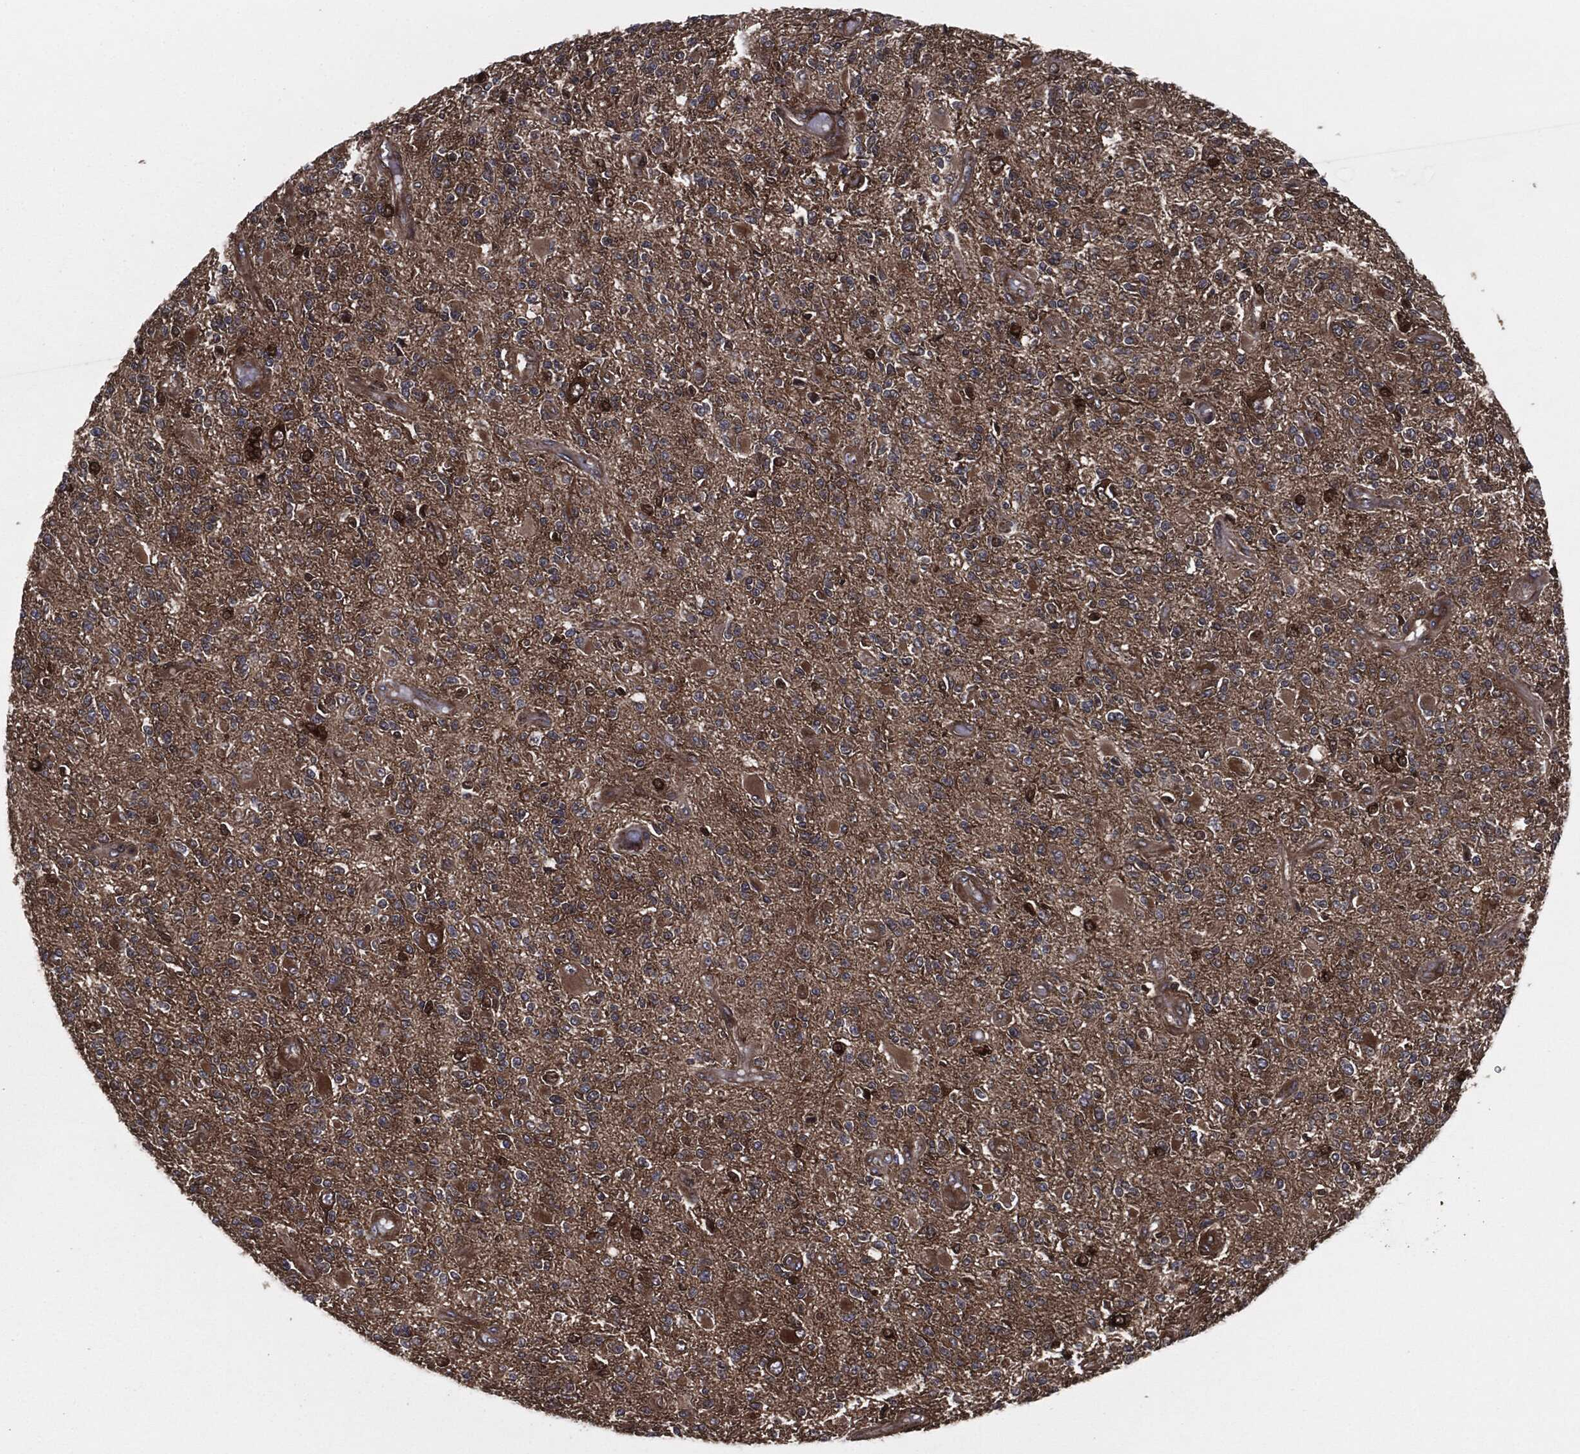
{"staining": {"intensity": "moderate", "quantity": ">75%", "location": "cytoplasmic/membranous"}, "tissue": "glioma", "cell_type": "Tumor cells", "image_type": "cancer", "snomed": [{"axis": "morphology", "description": "Glioma, malignant, High grade"}, {"axis": "topography", "description": "Brain"}], "caption": "Protein analysis of glioma tissue displays moderate cytoplasmic/membranous expression in approximately >75% of tumor cells. Using DAB (brown) and hematoxylin (blue) stains, captured at high magnification using brightfield microscopy.", "gene": "RAP1GDS1", "patient": {"sex": "female", "age": 63}}